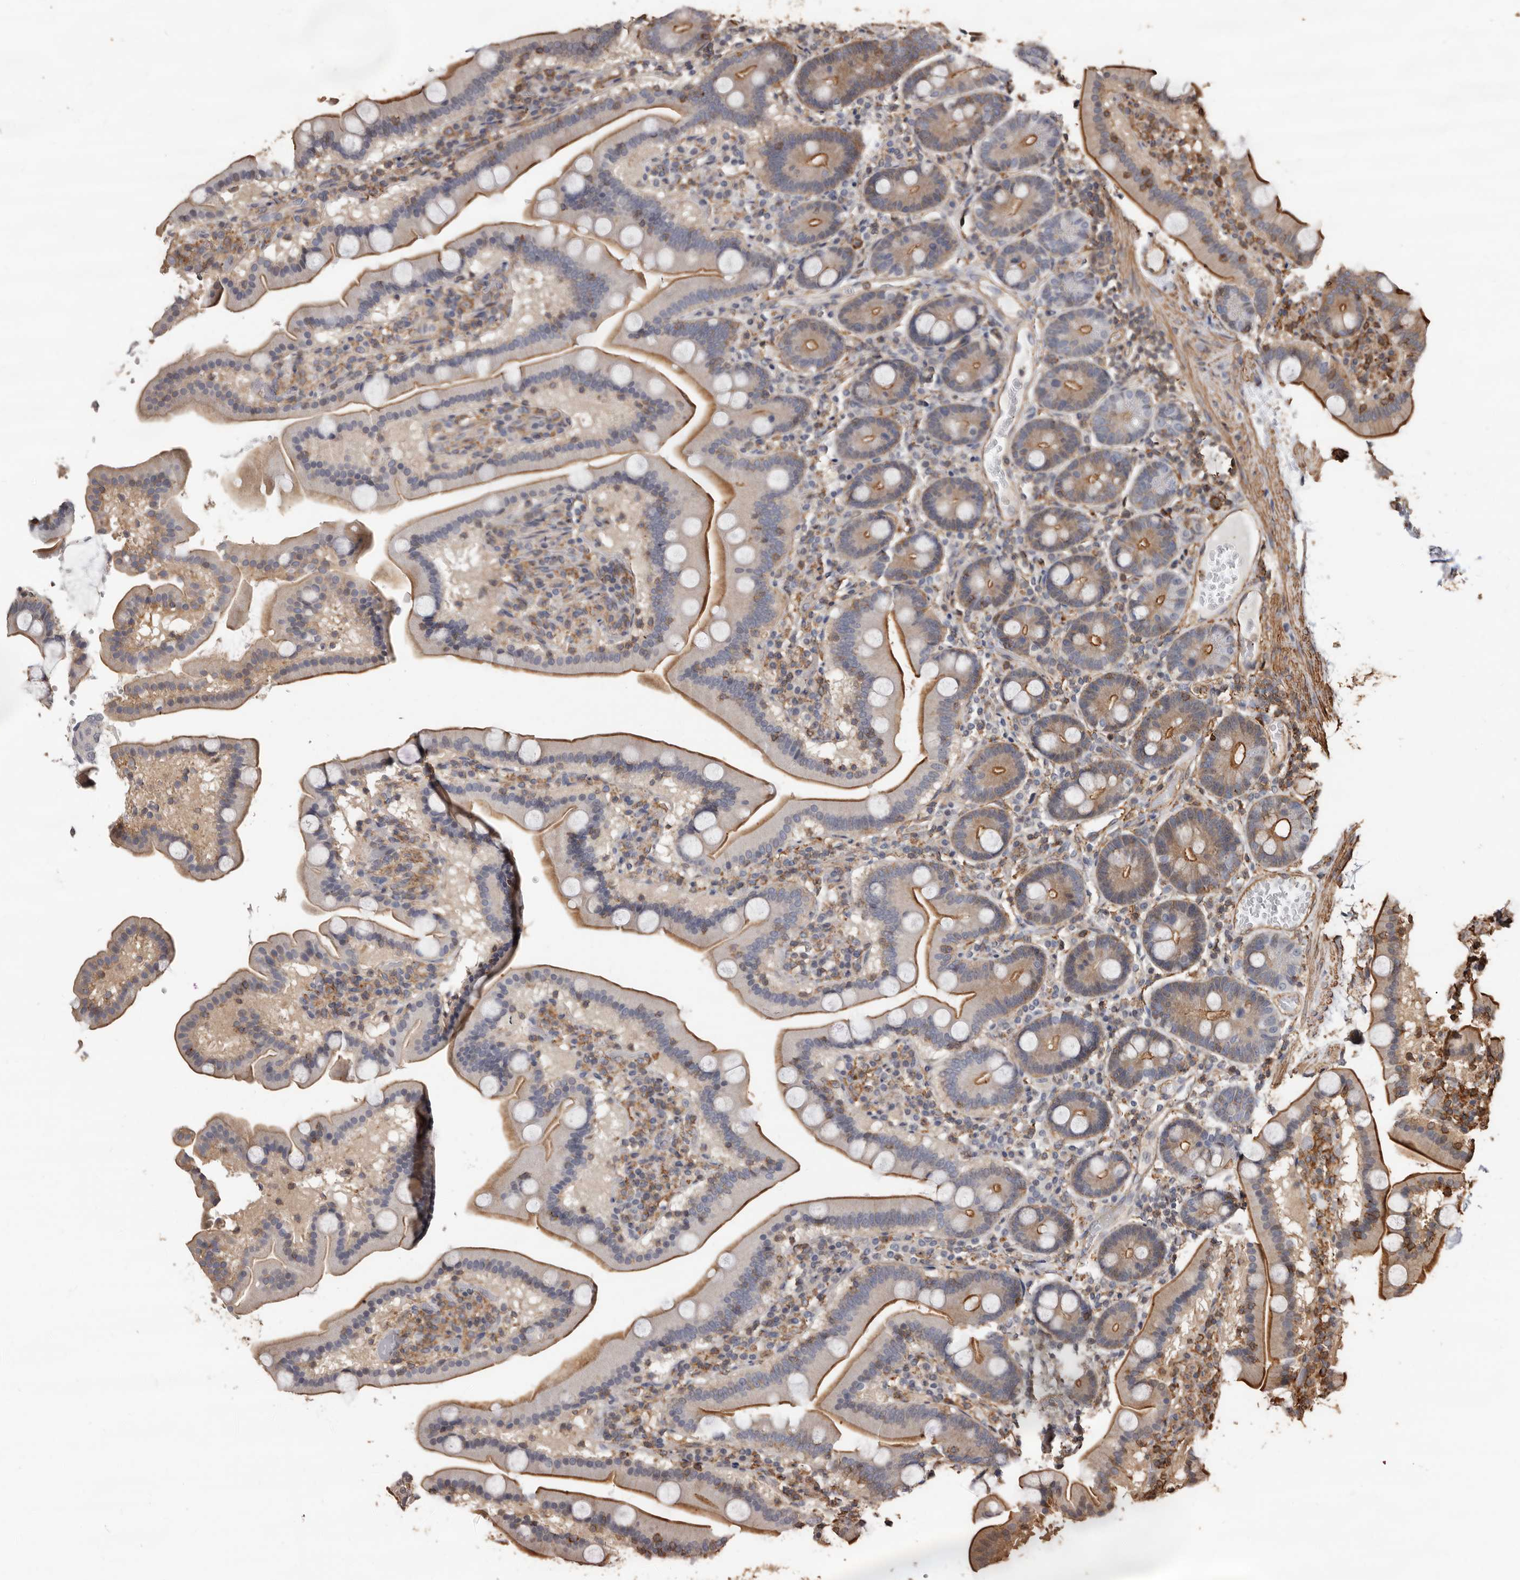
{"staining": {"intensity": "moderate", "quantity": "25%-75%", "location": "cytoplasmic/membranous"}, "tissue": "duodenum", "cell_type": "Glandular cells", "image_type": "normal", "snomed": [{"axis": "morphology", "description": "Normal tissue, NOS"}, {"axis": "topography", "description": "Duodenum"}], "caption": "Immunohistochemistry micrograph of benign human duodenum stained for a protein (brown), which exhibits medium levels of moderate cytoplasmic/membranous expression in about 25%-75% of glandular cells.", "gene": "GSK3A", "patient": {"sex": "male", "age": 55}}